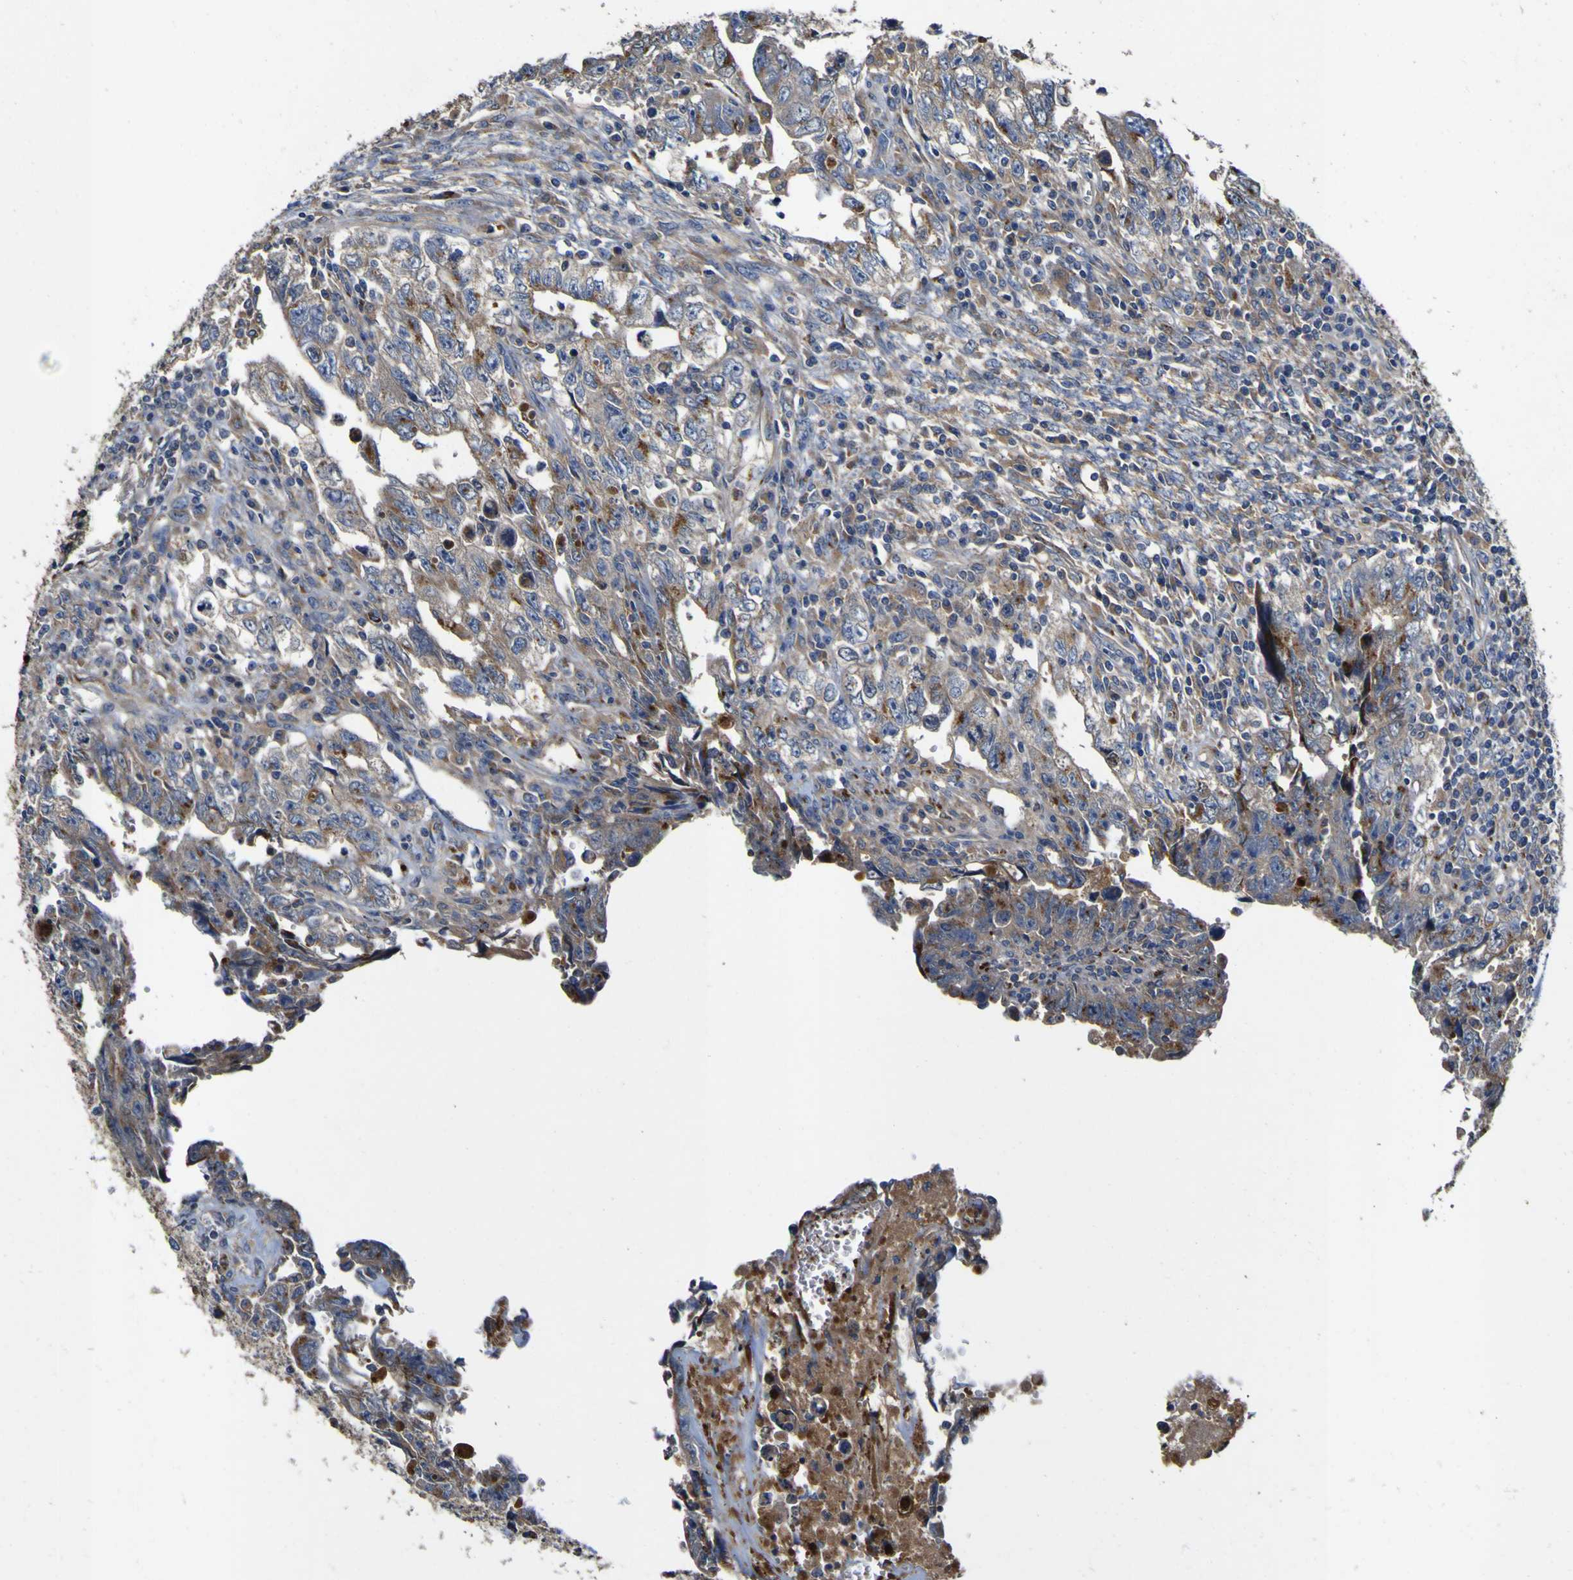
{"staining": {"intensity": "moderate", "quantity": ">75%", "location": "cytoplasmic/membranous"}, "tissue": "testis cancer", "cell_type": "Tumor cells", "image_type": "cancer", "snomed": [{"axis": "morphology", "description": "Carcinoma, Embryonal, NOS"}, {"axis": "topography", "description": "Testis"}], "caption": "Testis embryonal carcinoma stained with DAB IHC displays medium levels of moderate cytoplasmic/membranous positivity in about >75% of tumor cells.", "gene": "COA1", "patient": {"sex": "male", "age": 28}}